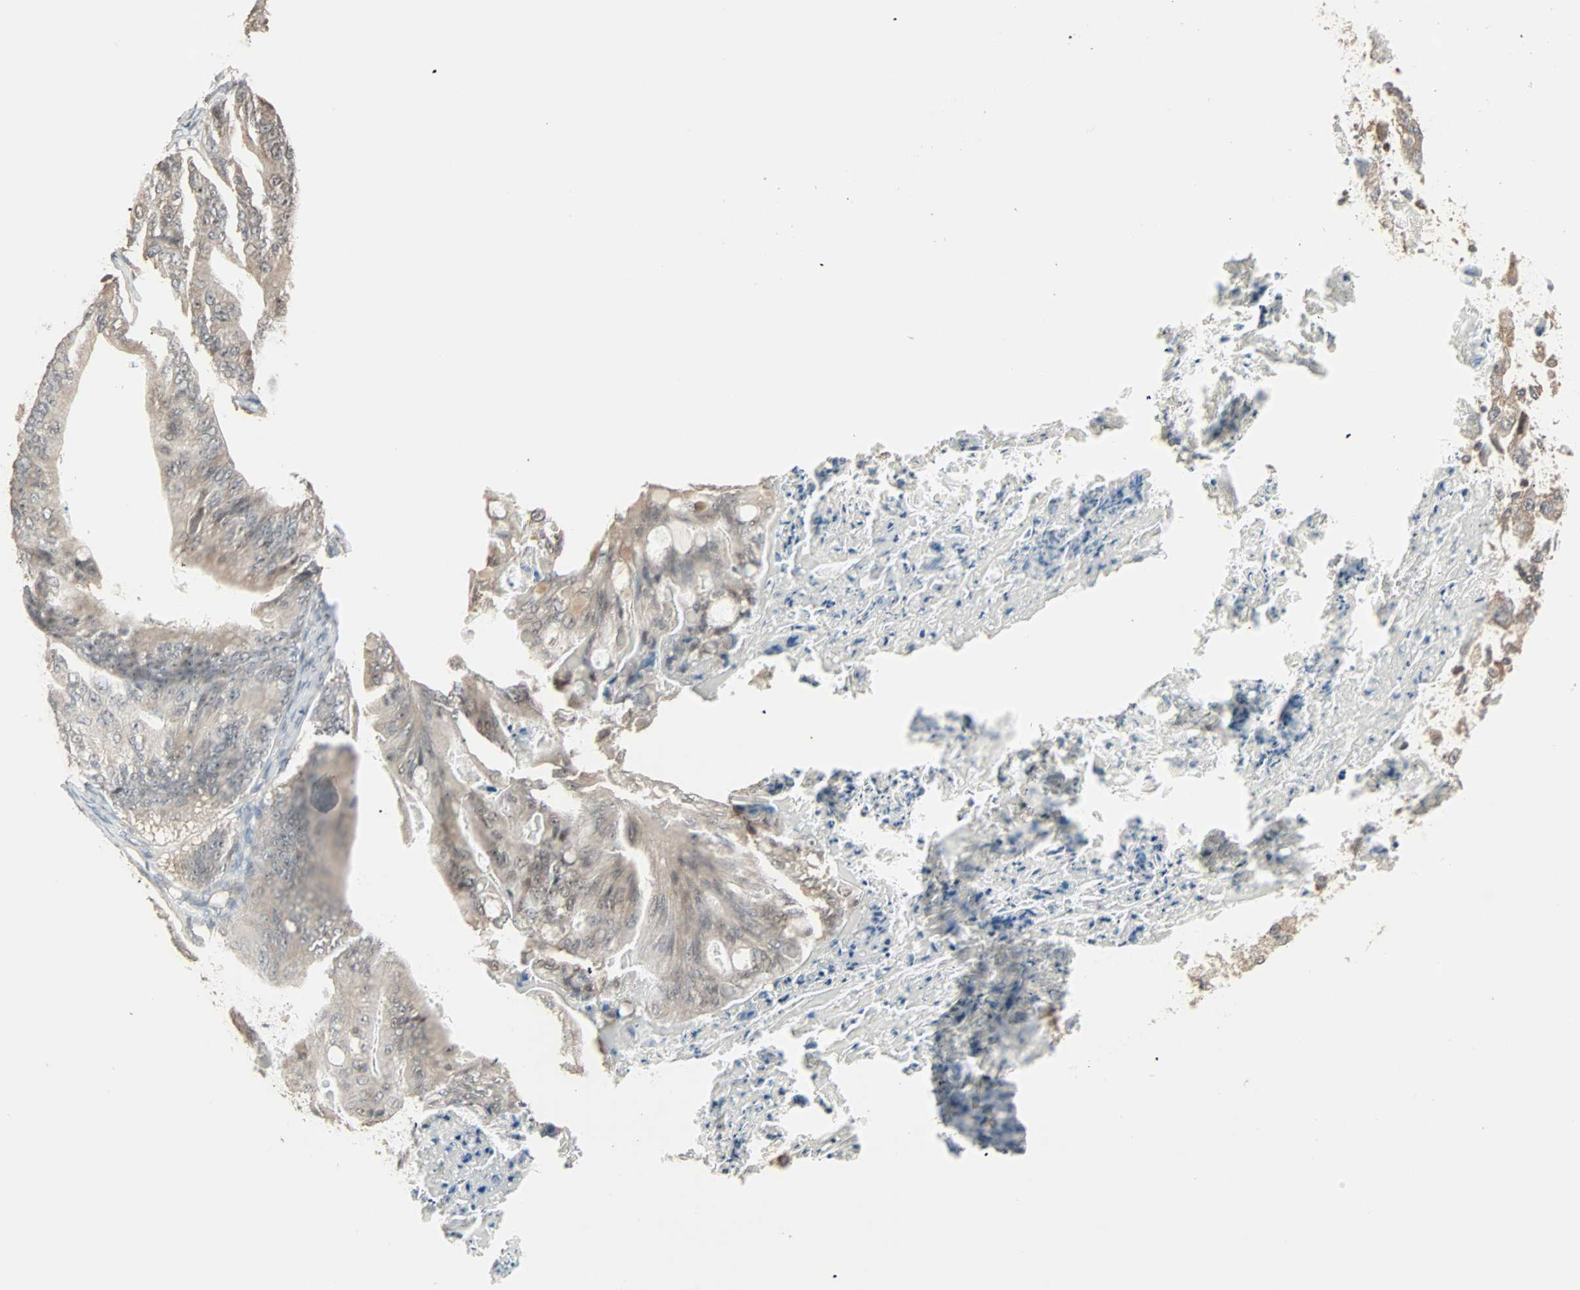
{"staining": {"intensity": "weak", "quantity": ">75%", "location": "cytoplasmic/membranous"}, "tissue": "ovarian cancer", "cell_type": "Tumor cells", "image_type": "cancer", "snomed": [{"axis": "morphology", "description": "Cystadenocarcinoma, mucinous, NOS"}, {"axis": "topography", "description": "Ovary"}], "caption": "Protein staining demonstrates weak cytoplasmic/membranous expression in about >75% of tumor cells in ovarian cancer. (DAB IHC with brightfield microscopy, high magnification).", "gene": "KDM4A", "patient": {"sex": "female", "age": 37}}